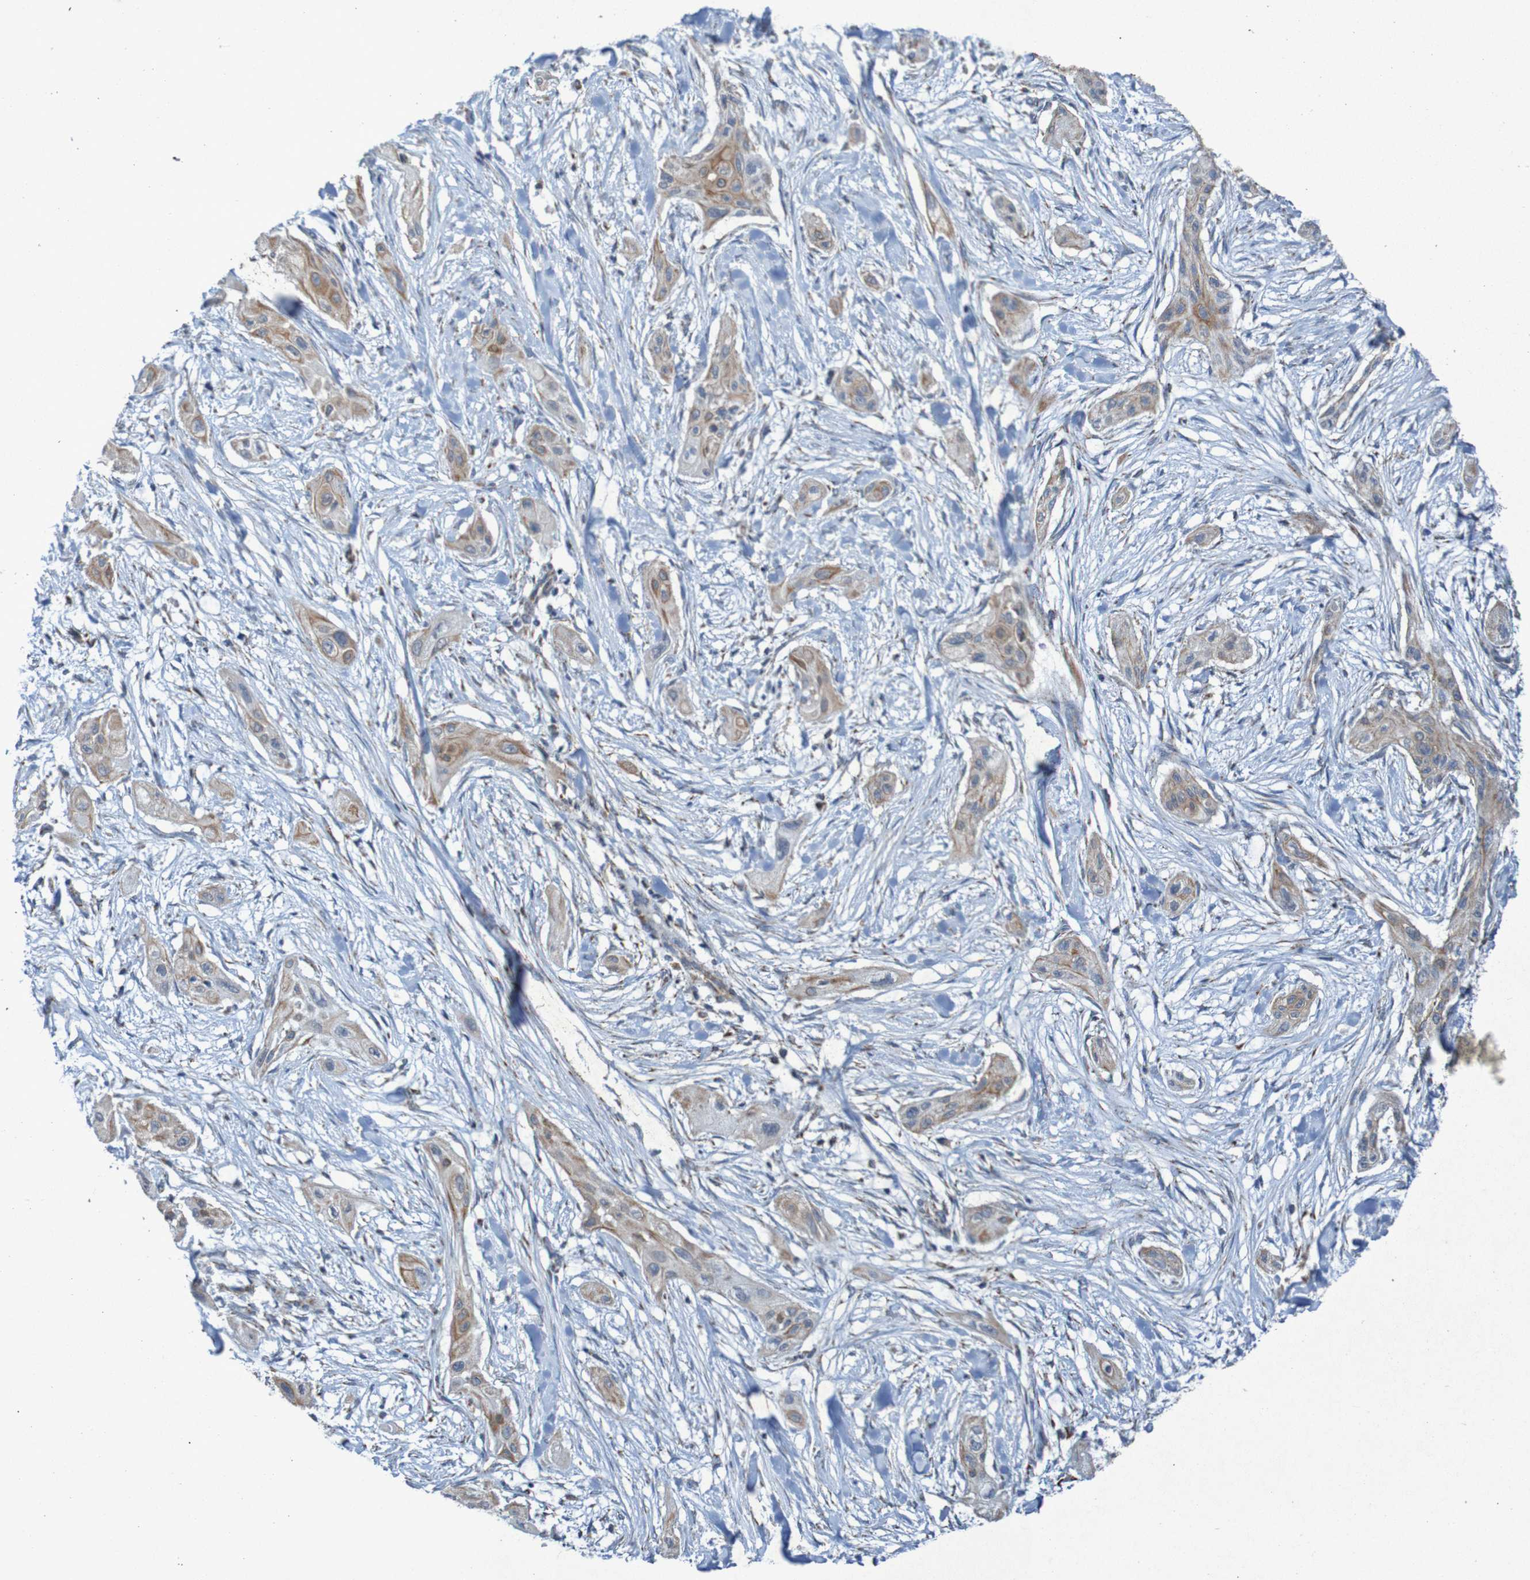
{"staining": {"intensity": "moderate", "quantity": ">75%", "location": "cytoplasmic/membranous"}, "tissue": "lung cancer", "cell_type": "Tumor cells", "image_type": "cancer", "snomed": [{"axis": "morphology", "description": "Squamous cell carcinoma, NOS"}, {"axis": "topography", "description": "Lung"}], "caption": "This is a histology image of immunohistochemistry staining of lung cancer, which shows moderate expression in the cytoplasmic/membranous of tumor cells.", "gene": "CCDC51", "patient": {"sex": "female", "age": 47}}